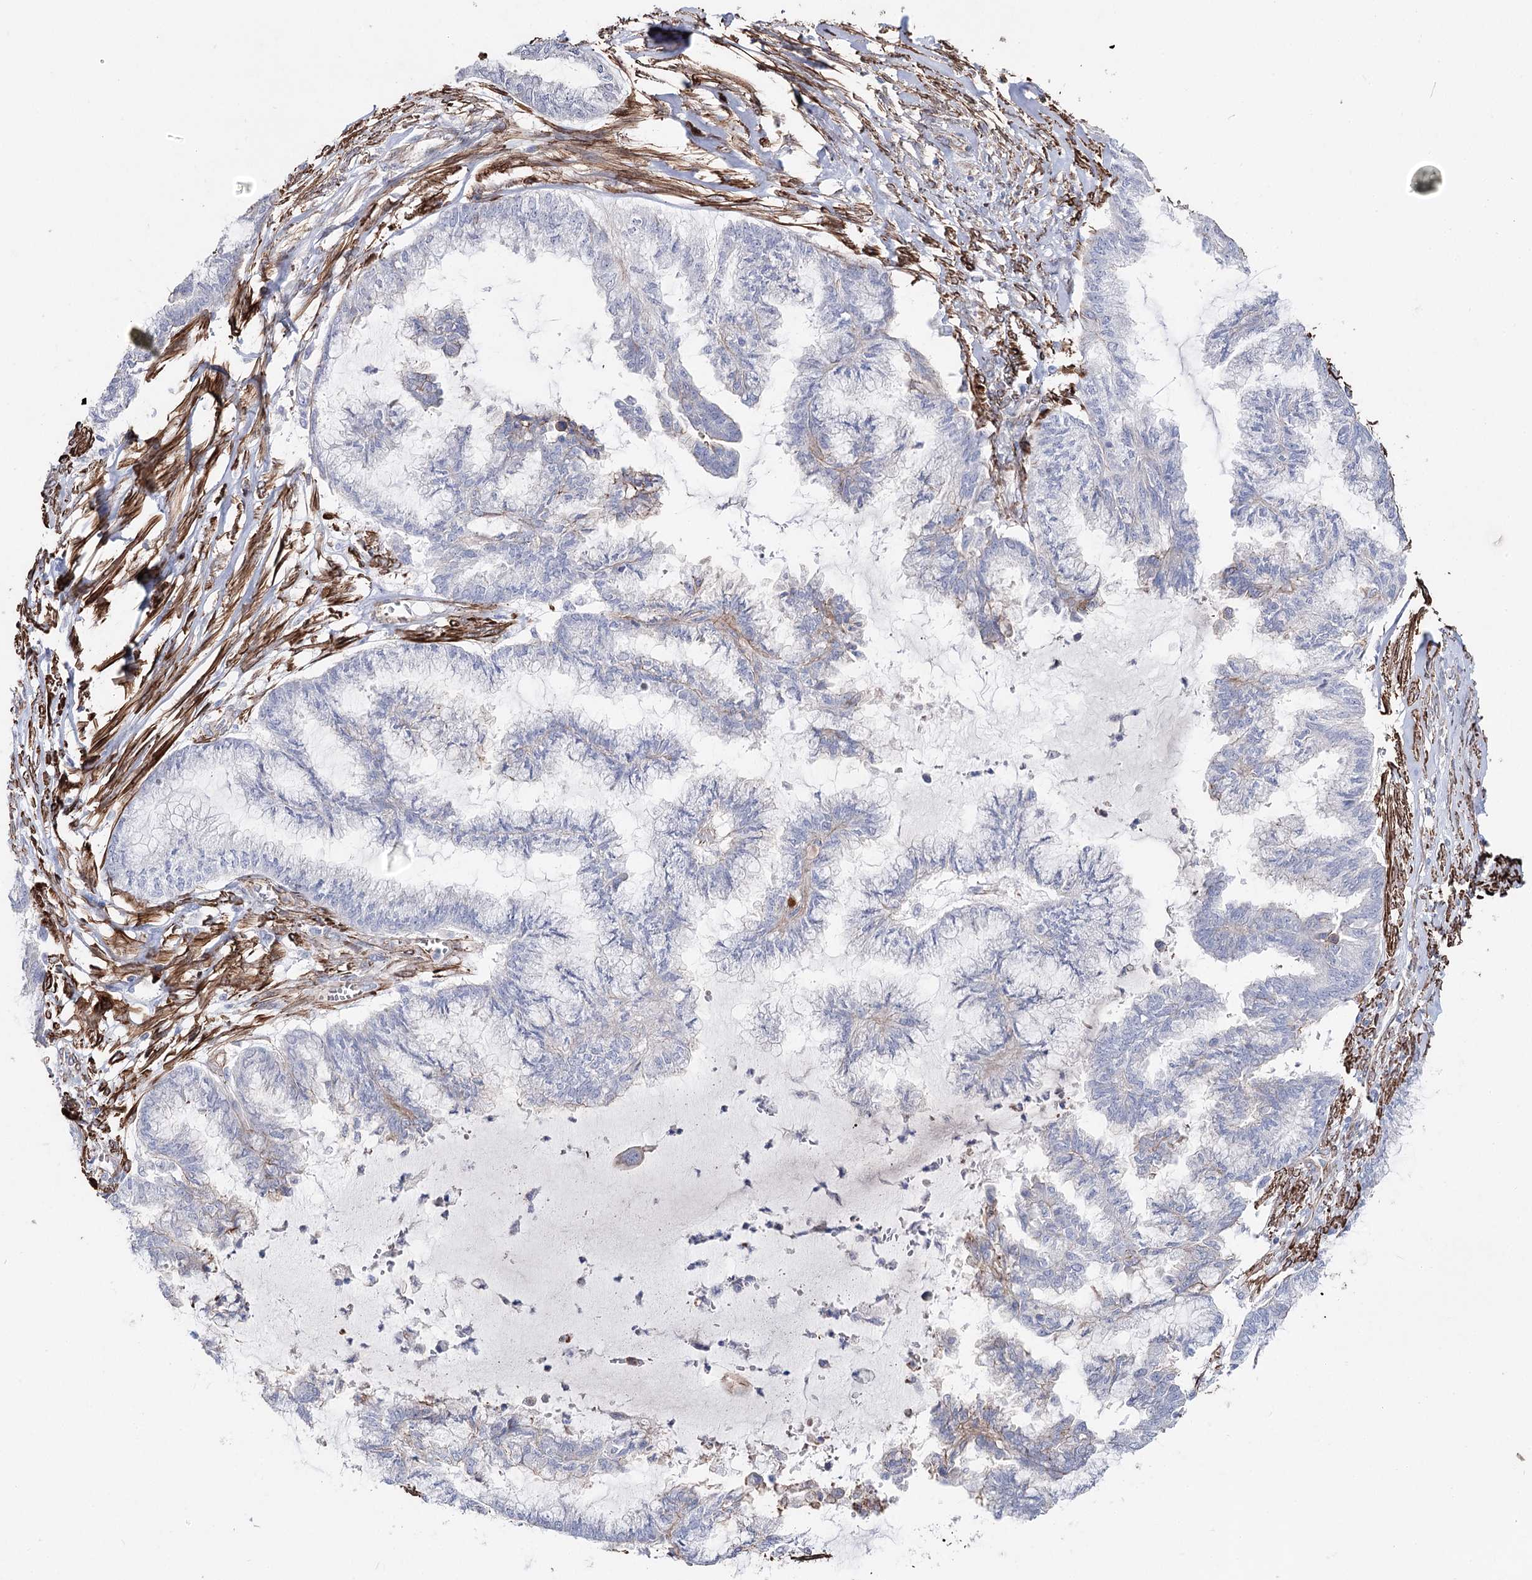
{"staining": {"intensity": "negative", "quantity": "none", "location": "none"}, "tissue": "endometrial cancer", "cell_type": "Tumor cells", "image_type": "cancer", "snomed": [{"axis": "morphology", "description": "Adenocarcinoma, NOS"}, {"axis": "topography", "description": "Endometrium"}], "caption": "Tumor cells are negative for protein expression in human endometrial cancer (adenocarcinoma). Brightfield microscopy of immunohistochemistry (IHC) stained with DAB (3,3'-diaminobenzidine) (brown) and hematoxylin (blue), captured at high magnification.", "gene": "ARHGAP20", "patient": {"sex": "female", "age": 86}}